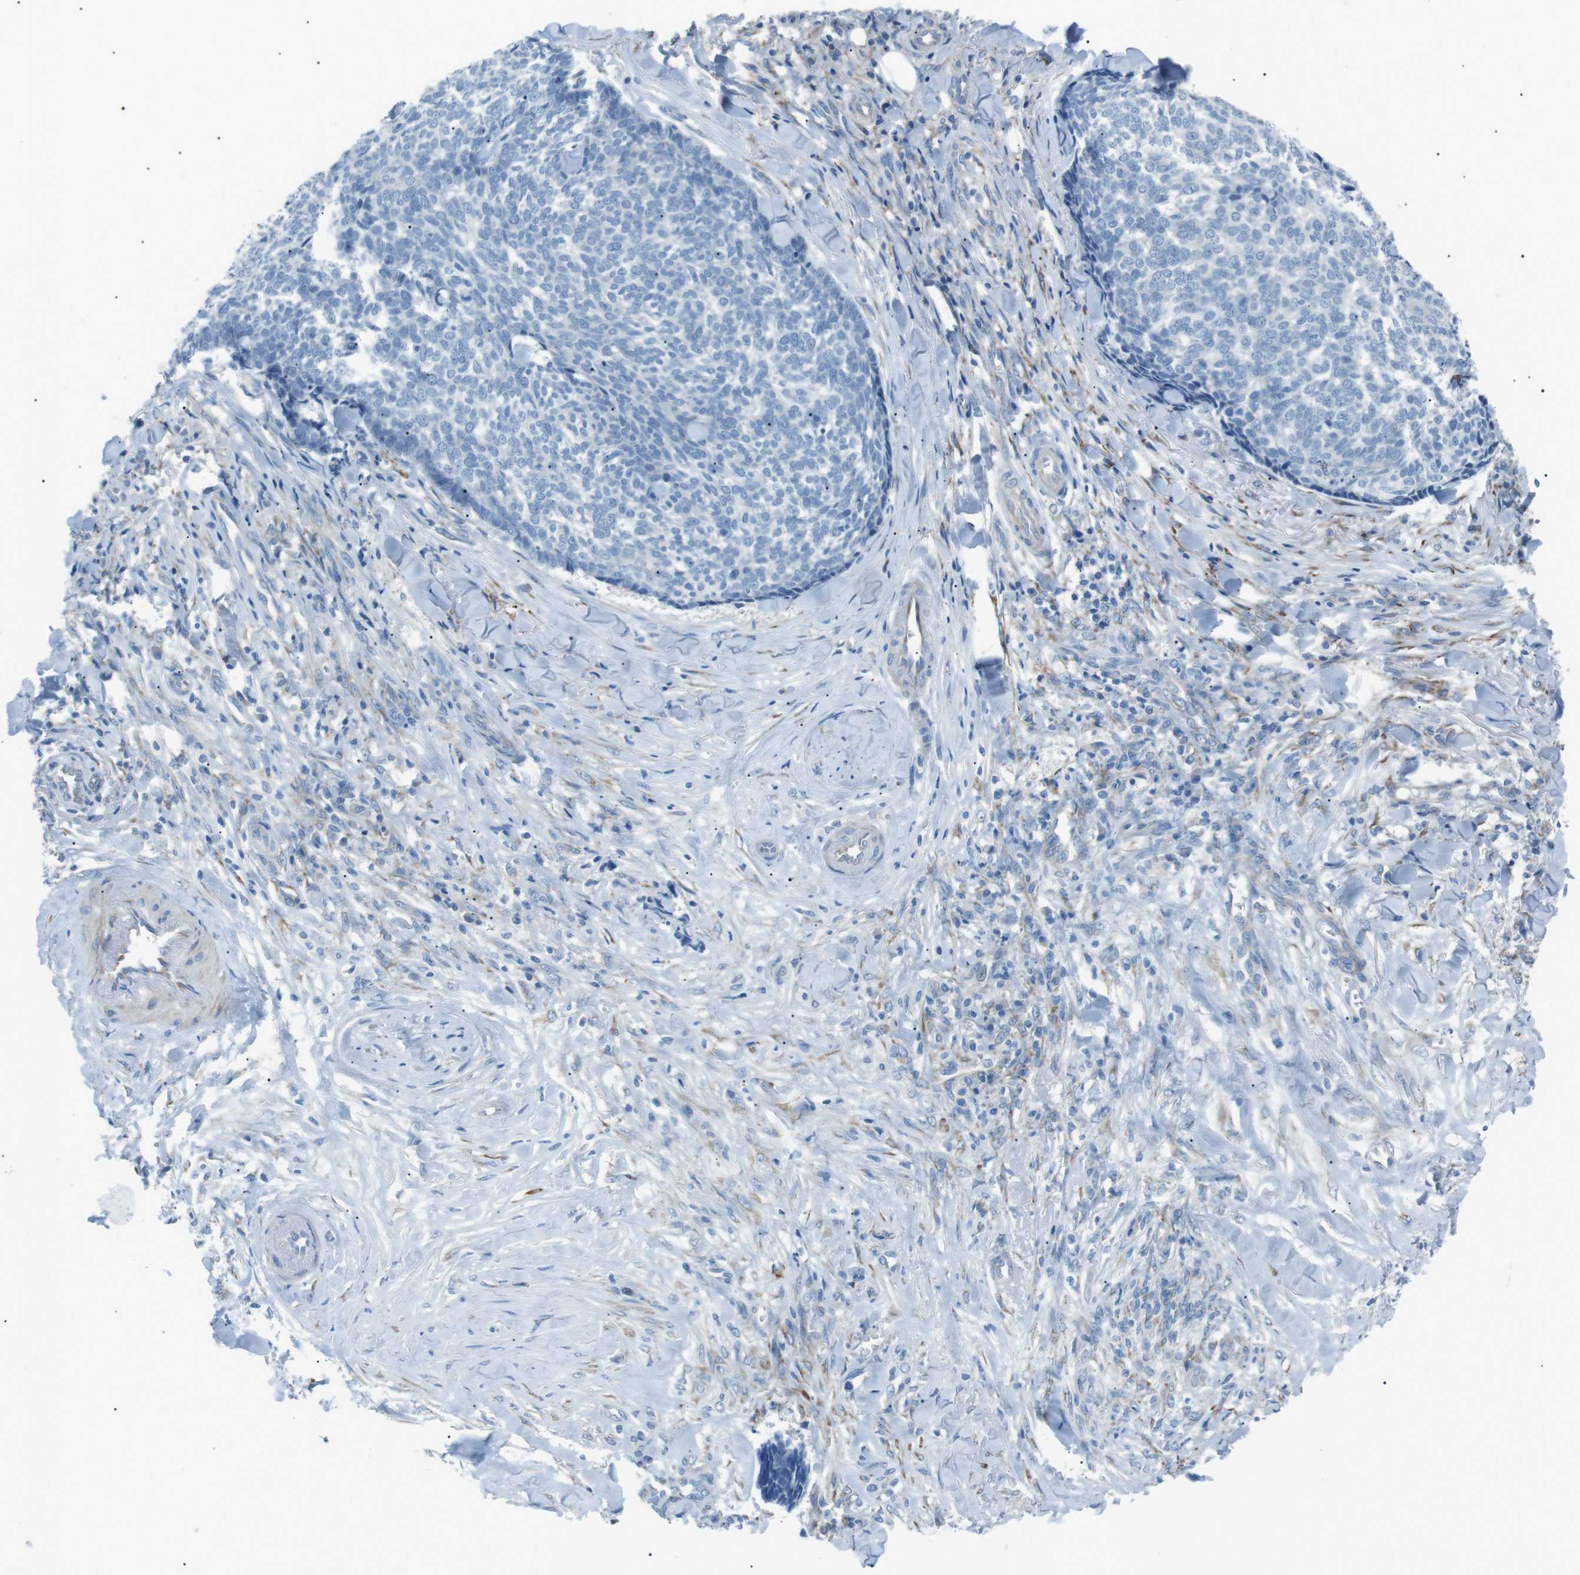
{"staining": {"intensity": "negative", "quantity": "none", "location": "none"}, "tissue": "skin cancer", "cell_type": "Tumor cells", "image_type": "cancer", "snomed": [{"axis": "morphology", "description": "Basal cell carcinoma"}, {"axis": "topography", "description": "Skin"}], "caption": "This is an immunohistochemistry (IHC) image of skin cancer. There is no positivity in tumor cells.", "gene": "MTARC2", "patient": {"sex": "male", "age": 84}}